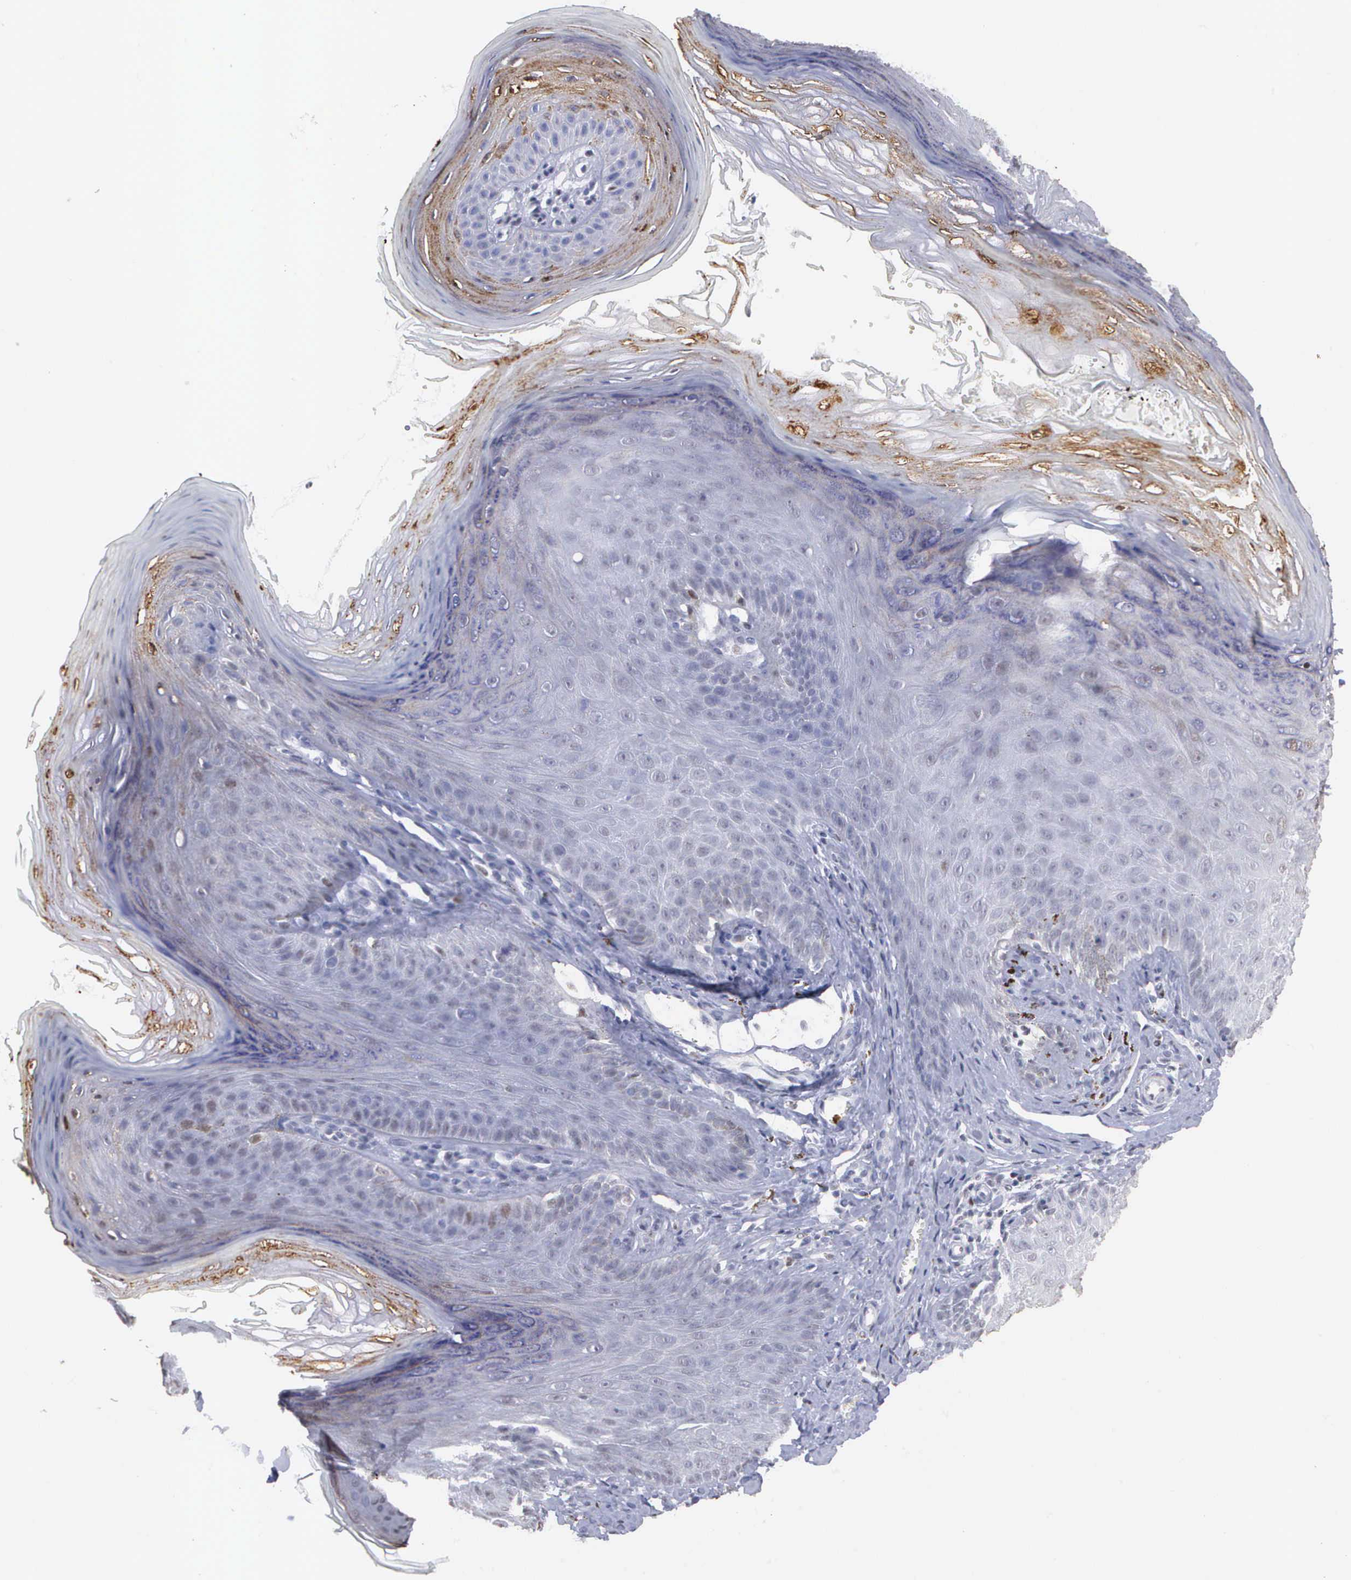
{"staining": {"intensity": "negative", "quantity": "none", "location": "none"}, "tissue": "skin", "cell_type": "Fibroblasts", "image_type": "normal", "snomed": [{"axis": "morphology", "description": "Normal tissue, NOS"}, {"axis": "topography", "description": "Skin"}], "caption": "IHC image of benign skin: human skin stained with DAB demonstrates no significant protein staining in fibroblasts. (Immunohistochemistry, brightfield microscopy, high magnification).", "gene": "SPIN3", "patient": {"sex": "female", "age": 15}}